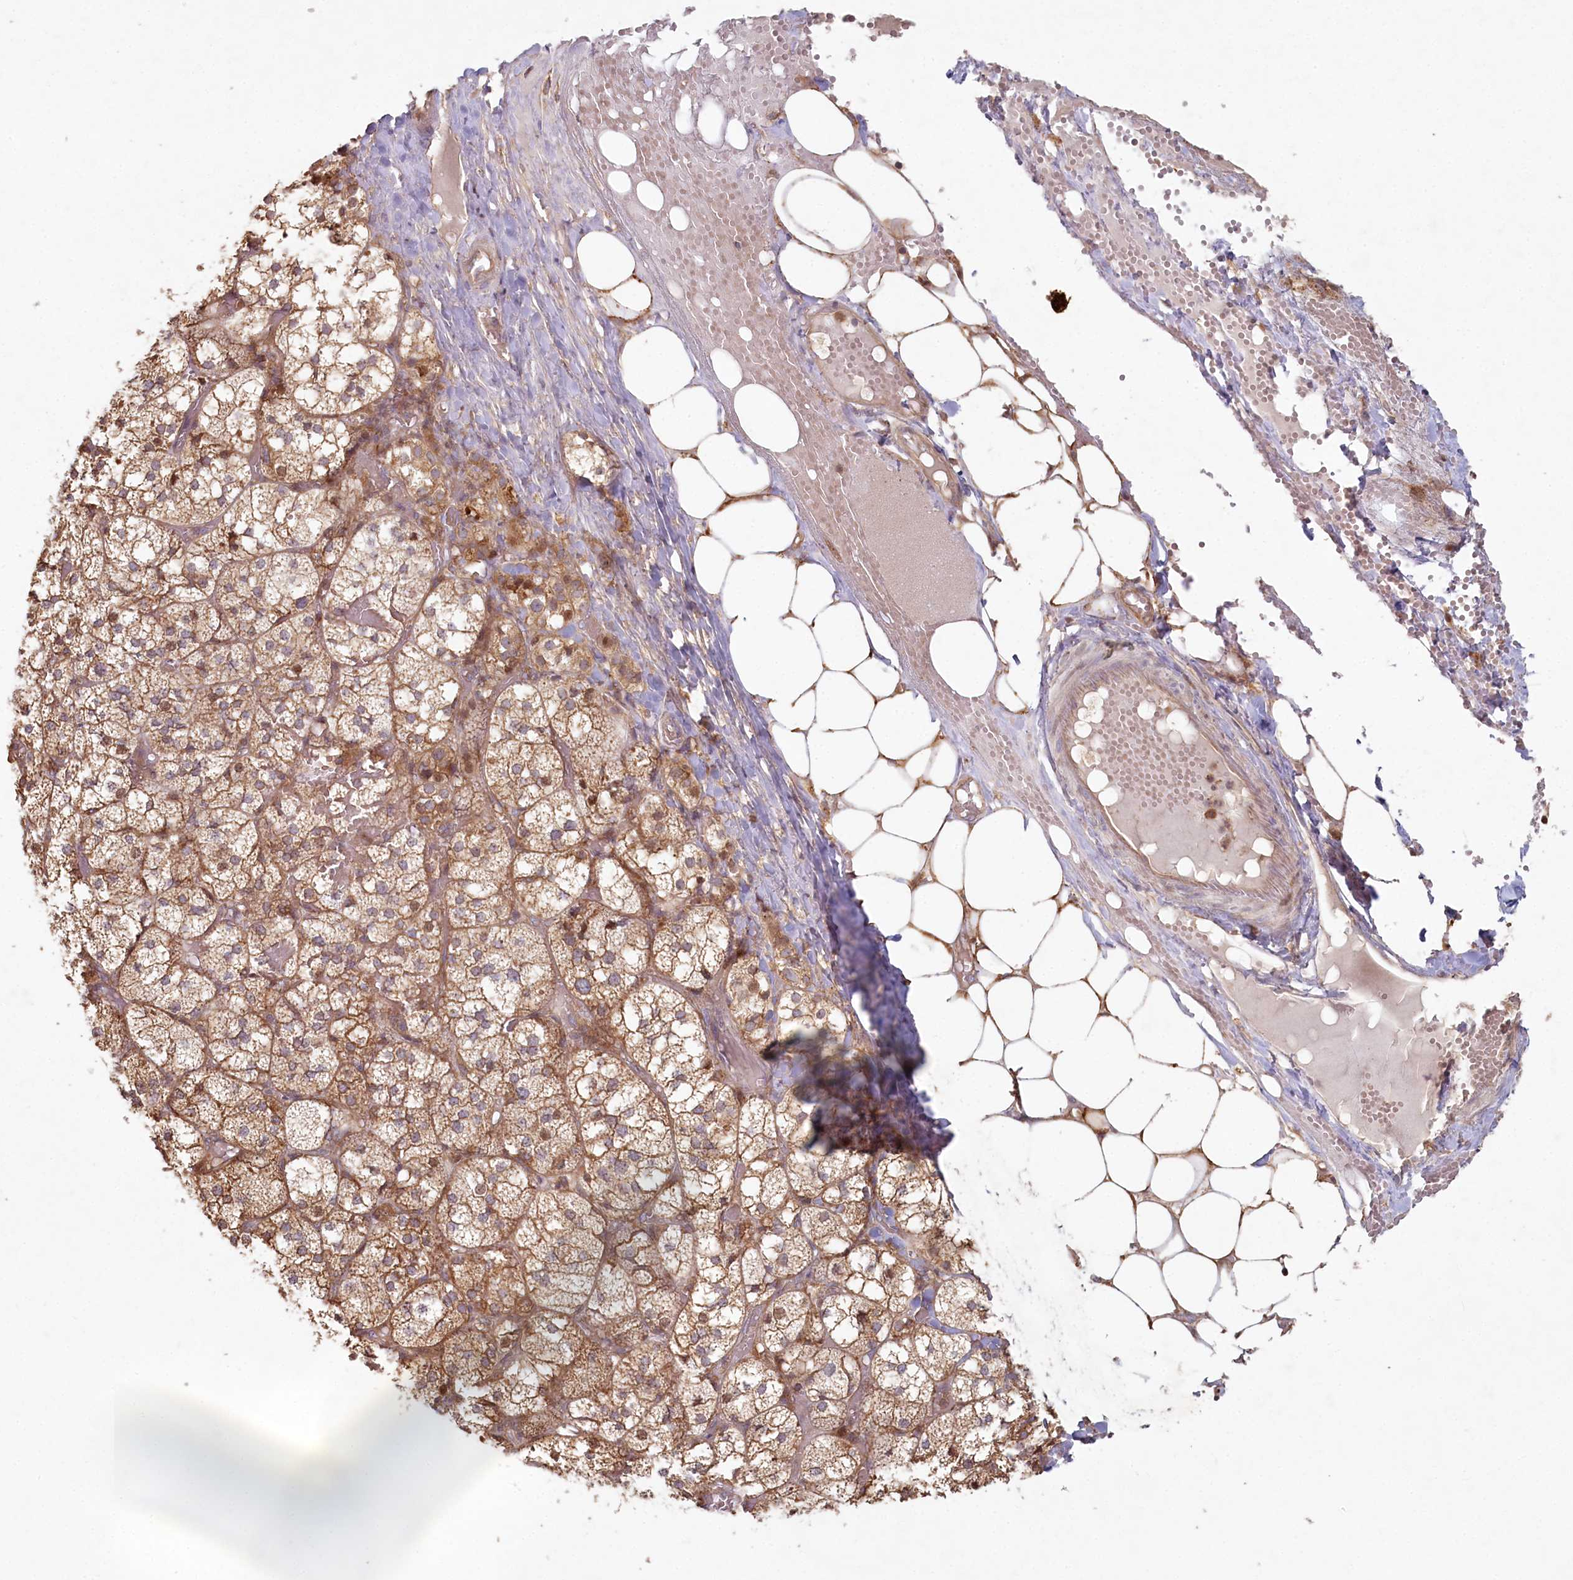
{"staining": {"intensity": "moderate", "quantity": ">75%", "location": "cytoplasmic/membranous"}, "tissue": "adrenal gland", "cell_type": "Glandular cells", "image_type": "normal", "snomed": [{"axis": "morphology", "description": "Normal tissue, NOS"}, {"axis": "topography", "description": "Adrenal gland"}], "caption": "Protein analysis of unremarkable adrenal gland displays moderate cytoplasmic/membranous staining in approximately >75% of glandular cells. Using DAB (3,3'-diaminobenzidine) (brown) and hematoxylin (blue) stains, captured at high magnification using brightfield microscopy.", "gene": "HAL", "patient": {"sex": "female", "age": 61}}